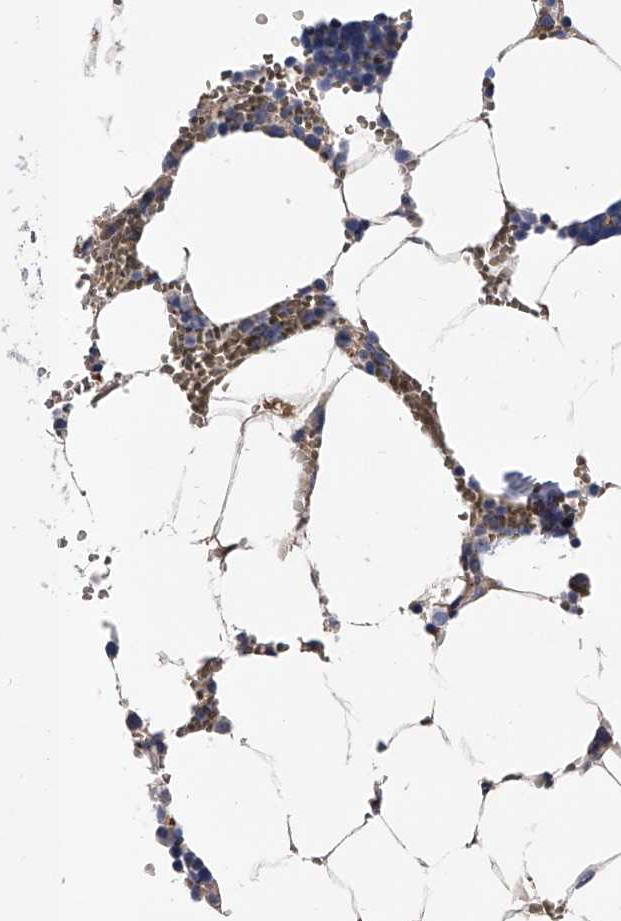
{"staining": {"intensity": "negative", "quantity": "none", "location": "none"}, "tissue": "bone marrow", "cell_type": "Hematopoietic cells", "image_type": "normal", "snomed": [{"axis": "morphology", "description": "Normal tissue, NOS"}, {"axis": "topography", "description": "Bone marrow"}], "caption": "Hematopoietic cells show no significant protein expression in benign bone marrow. The staining was performed using DAB to visualize the protein expression in brown, while the nuclei were stained in blue with hematoxylin (Magnification: 20x).", "gene": "EFCAB7", "patient": {"sex": "male", "age": 70}}